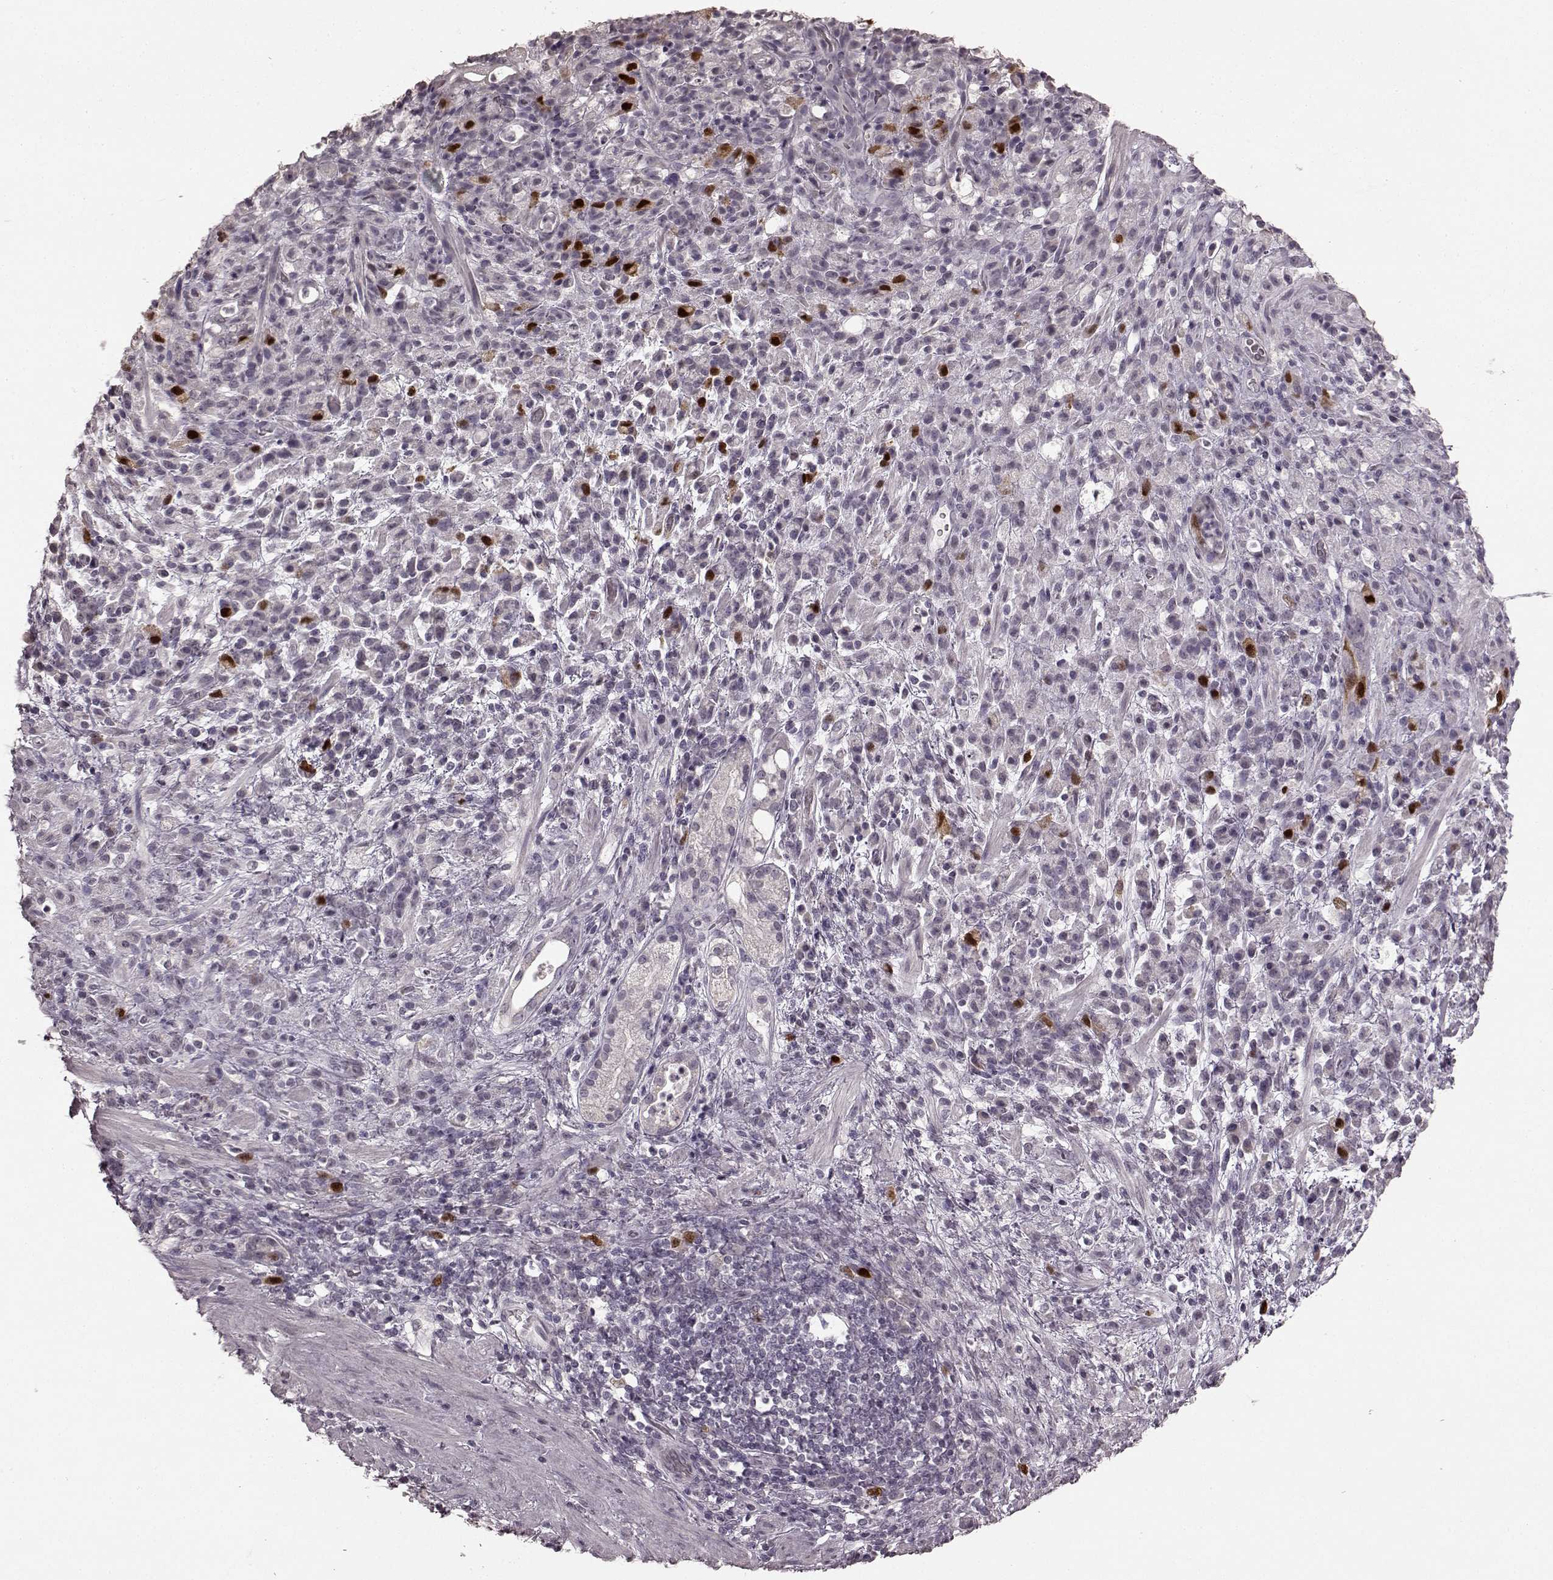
{"staining": {"intensity": "strong", "quantity": "<25%", "location": "nuclear"}, "tissue": "stomach cancer", "cell_type": "Tumor cells", "image_type": "cancer", "snomed": [{"axis": "morphology", "description": "Adenocarcinoma, NOS"}, {"axis": "topography", "description": "Stomach"}], "caption": "Adenocarcinoma (stomach) tissue exhibits strong nuclear expression in about <25% of tumor cells (IHC, brightfield microscopy, high magnification).", "gene": "CCNA2", "patient": {"sex": "female", "age": 60}}